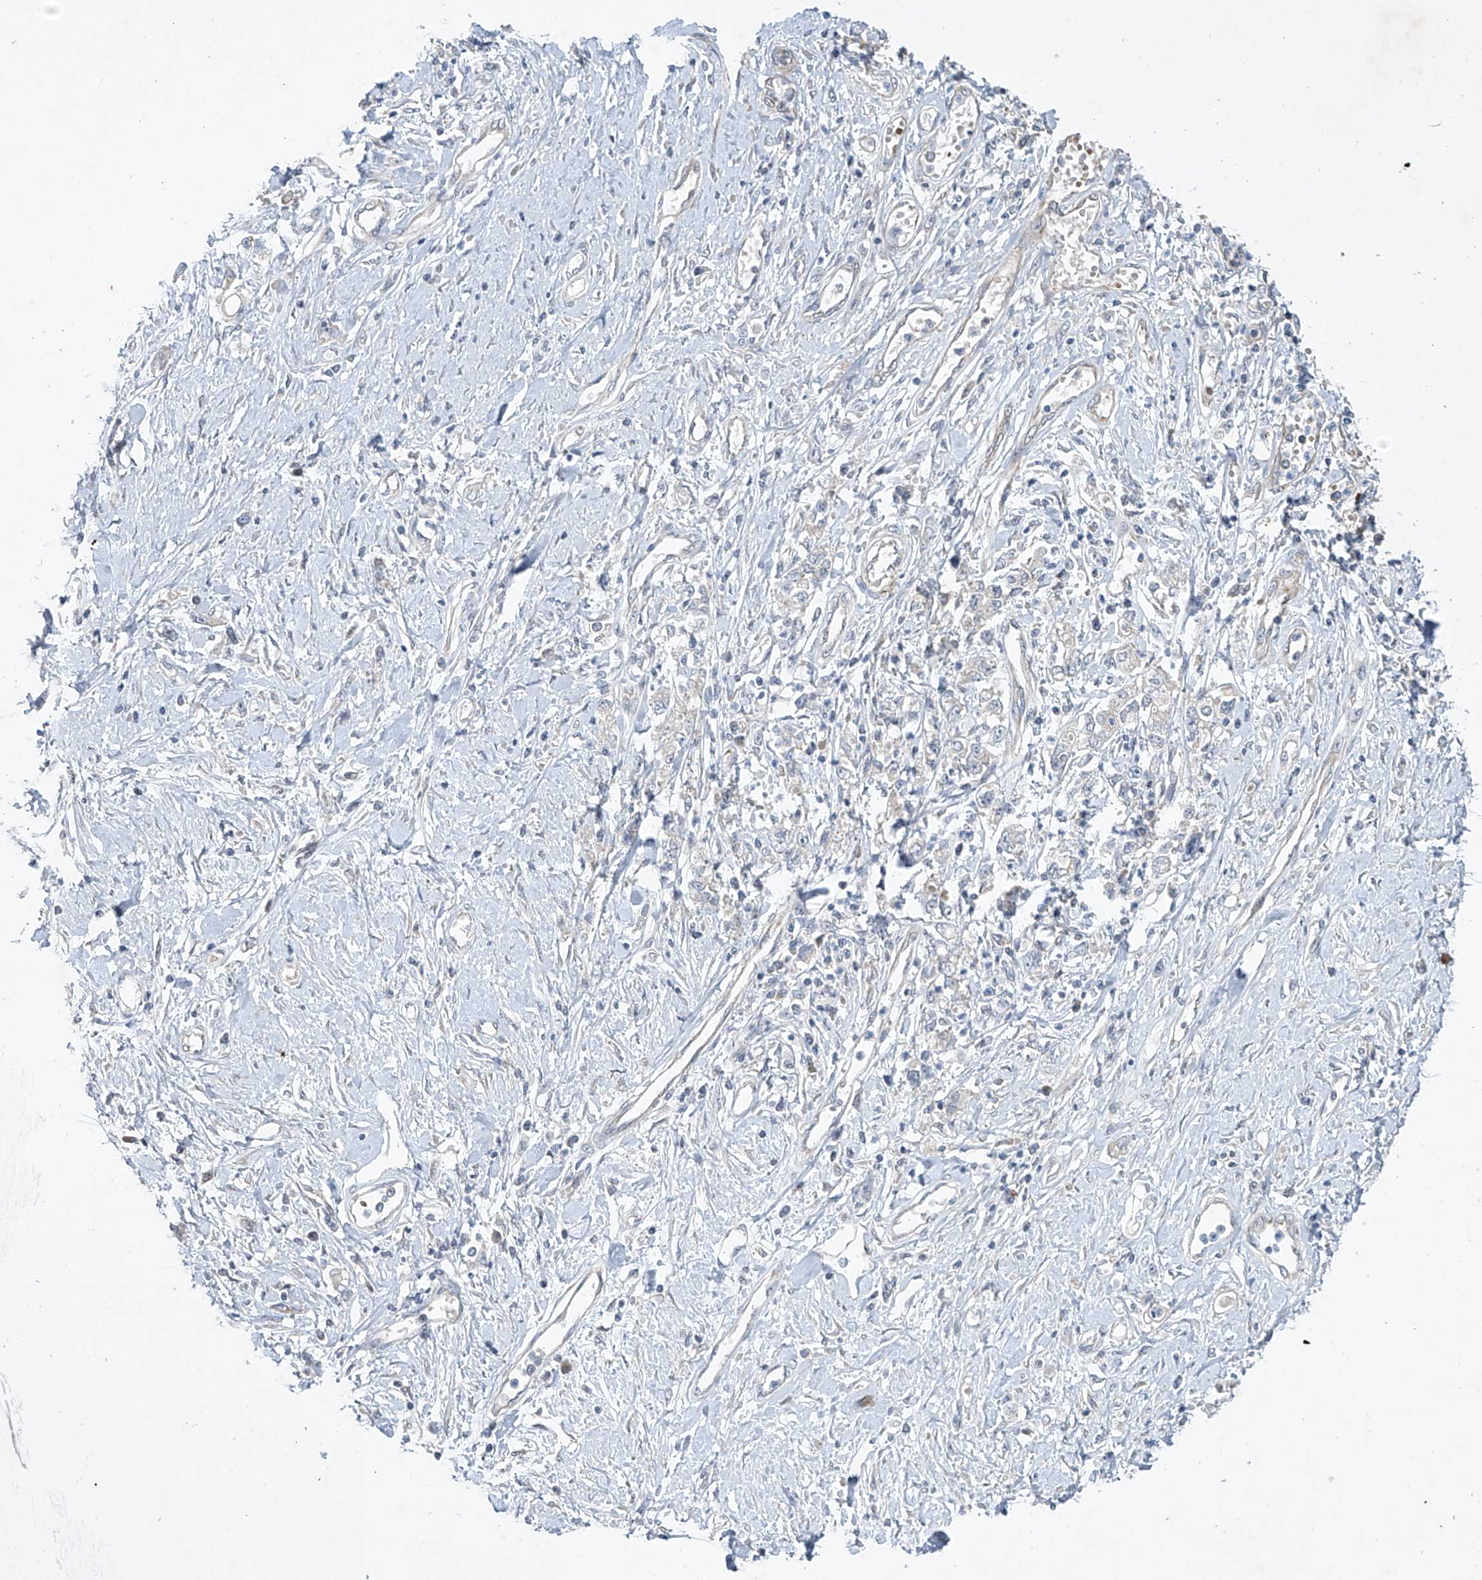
{"staining": {"intensity": "negative", "quantity": "none", "location": "none"}, "tissue": "stomach cancer", "cell_type": "Tumor cells", "image_type": "cancer", "snomed": [{"axis": "morphology", "description": "Adenocarcinoma, NOS"}, {"axis": "topography", "description": "Stomach"}], "caption": "The micrograph exhibits no significant expression in tumor cells of stomach cancer (adenocarcinoma). (DAB (3,3'-diaminobenzidine) immunohistochemistry (IHC) visualized using brightfield microscopy, high magnification).", "gene": "TJAP1", "patient": {"sex": "female", "age": 76}}